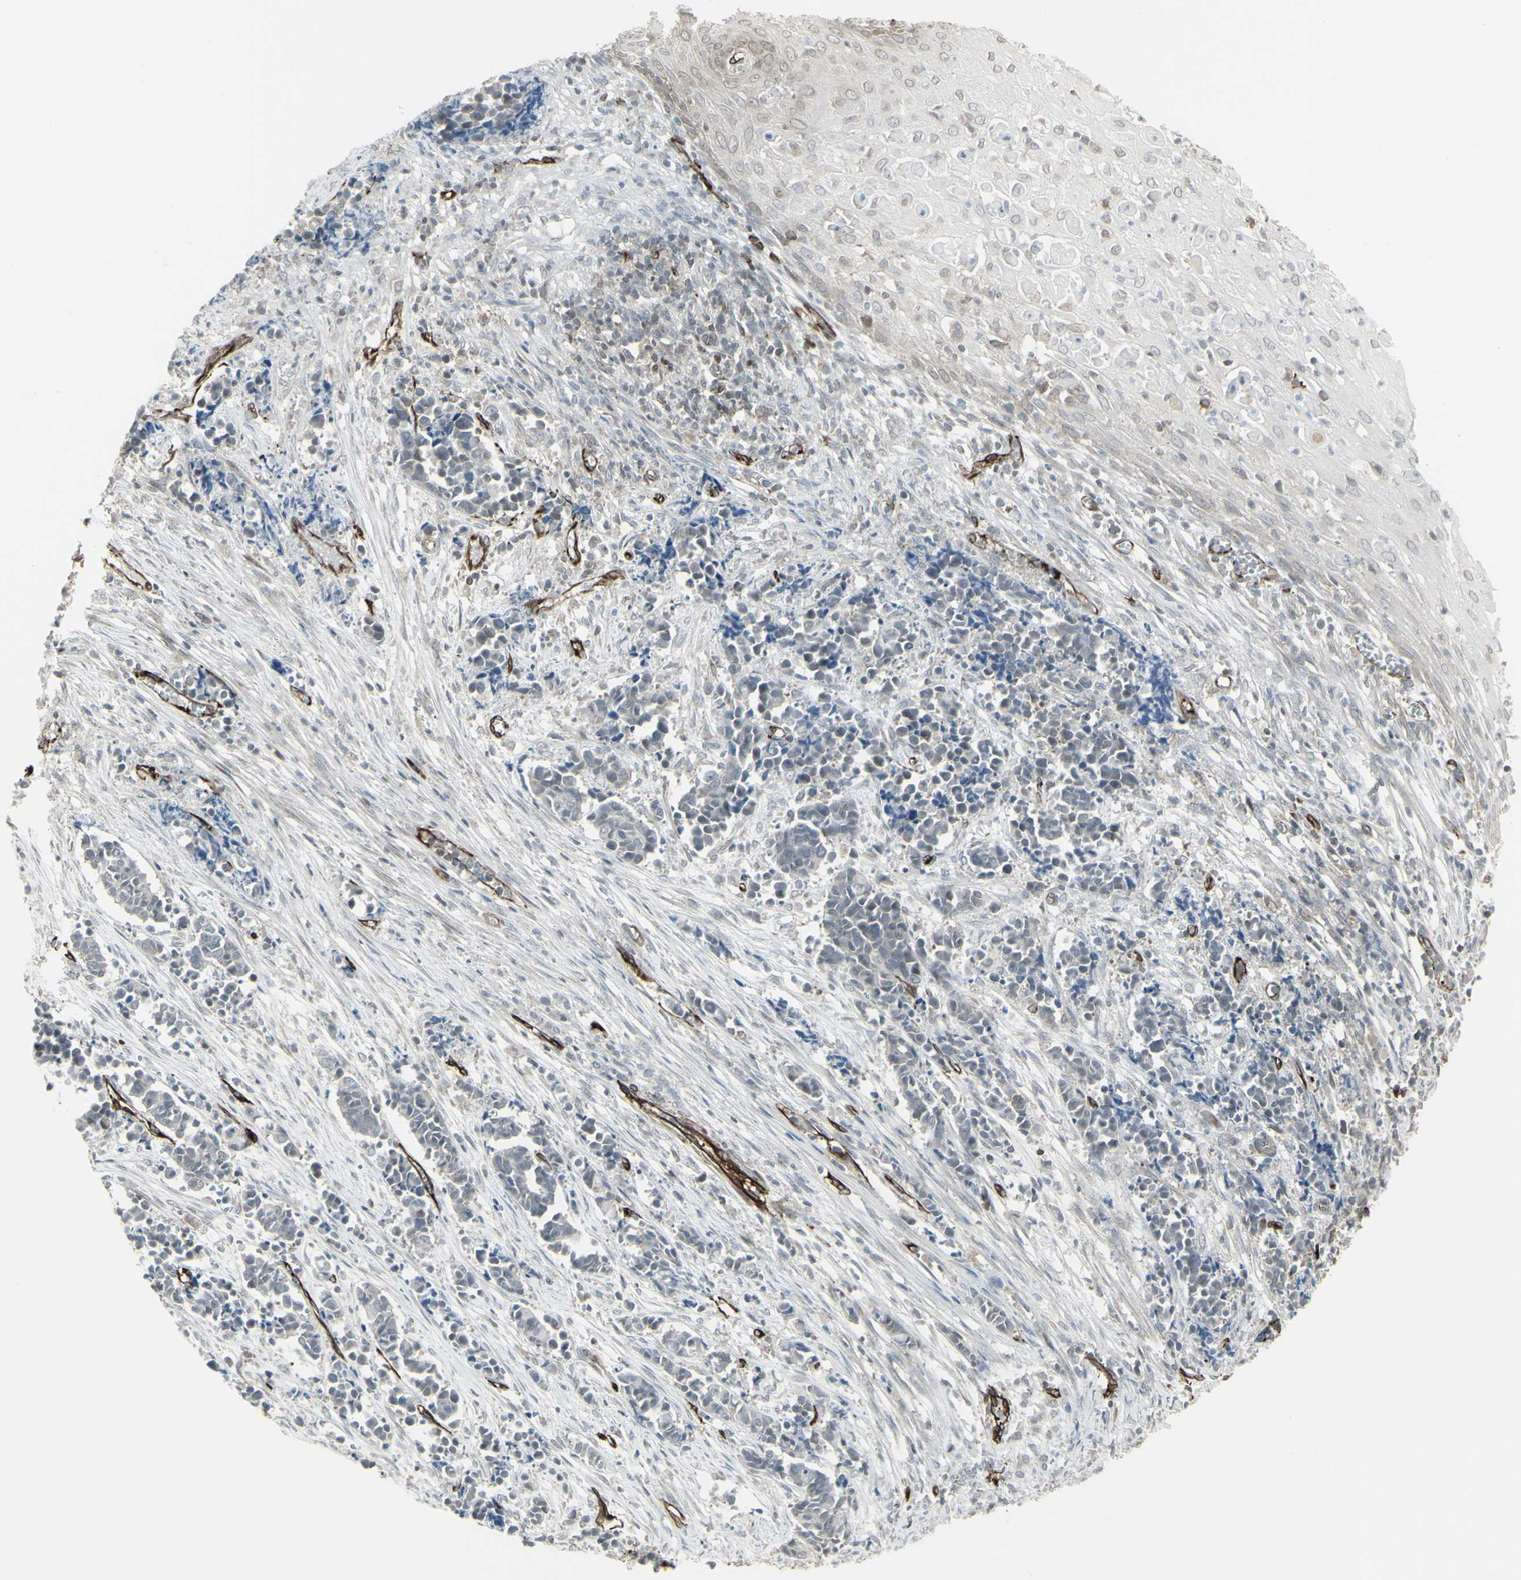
{"staining": {"intensity": "weak", "quantity": "<25%", "location": "cytoplasmic/membranous,nuclear"}, "tissue": "cervical cancer", "cell_type": "Tumor cells", "image_type": "cancer", "snomed": [{"axis": "morphology", "description": "Normal tissue, NOS"}, {"axis": "morphology", "description": "Squamous cell carcinoma, NOS"}, {"axis": "topography", "description": "Cervix"}], "caption": "Immunohistochemical staining of cervical cancer (squamous cell carcinoma) exhibits no significant staining in tumor cells. (DAB (3,3'-diaminobenzidine) immunohistochemistry visualized using brightfield microscopy, high magnification).", "gene": "DTX3L", "patient": {"sex": "female", "age": 35}}